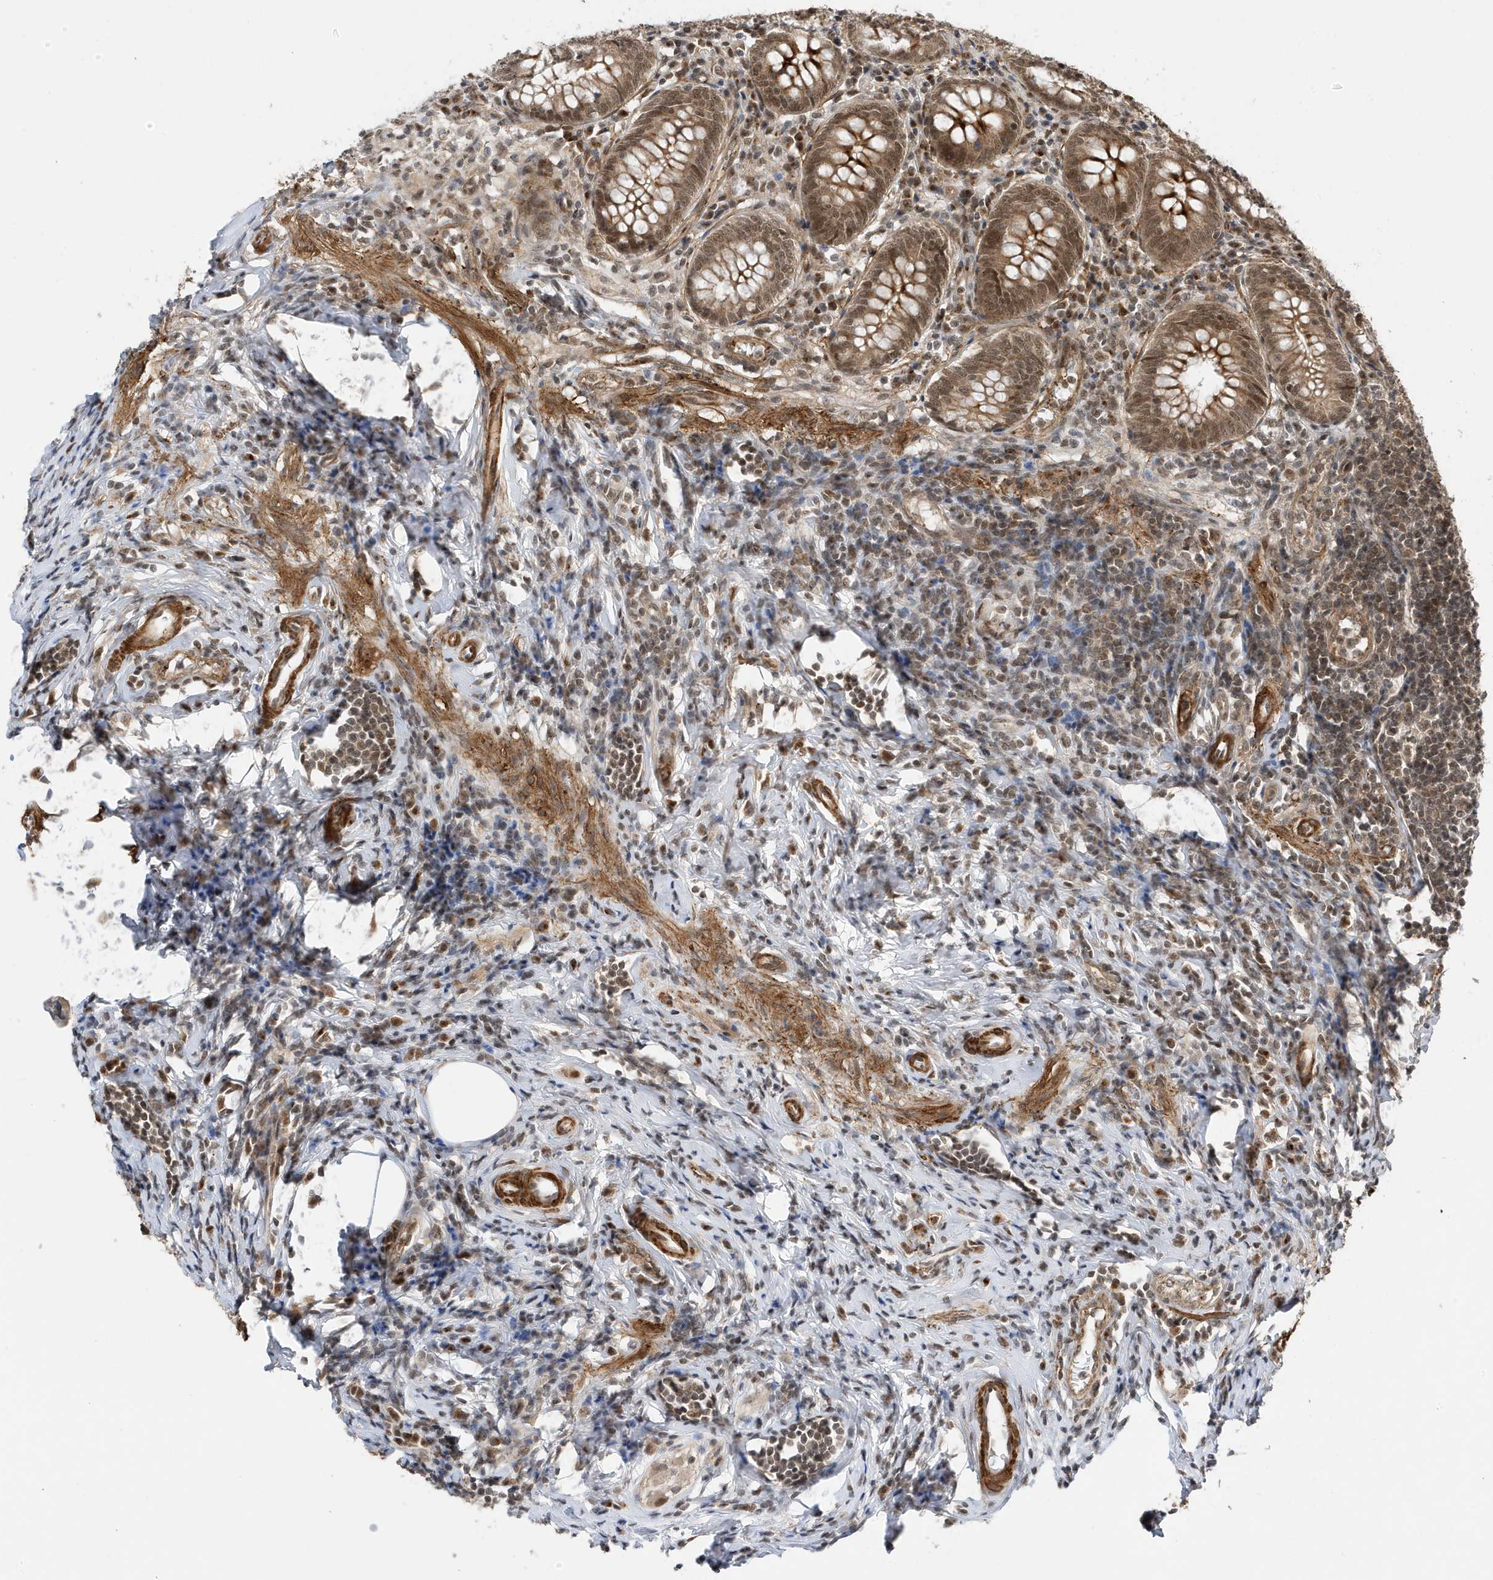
{"staining": {"intensity": "moderate", "quantity": ">75%", "location": "cytoplasmic/membranous,nuclear"}, "tissue": "appendix", "cell_type": "Glandular cells", "image_type": "normal", "snomed": [{"axis": "morphology", "description": "Normal tissue, NOS"}, {"axis": "topography", "description": "Appendix"}], "caption": "Immunohistochemical staining of benign human appendix reveals moderate cytoplasmic/membranous,nuclear protein expression in about >75% of glandular cells. Immunohistochemistry (ihc) stains the protein in brown and the nuclei are stained blue.", "gene": "MAST3", "patient": {"sex": "female", "age": 54}}